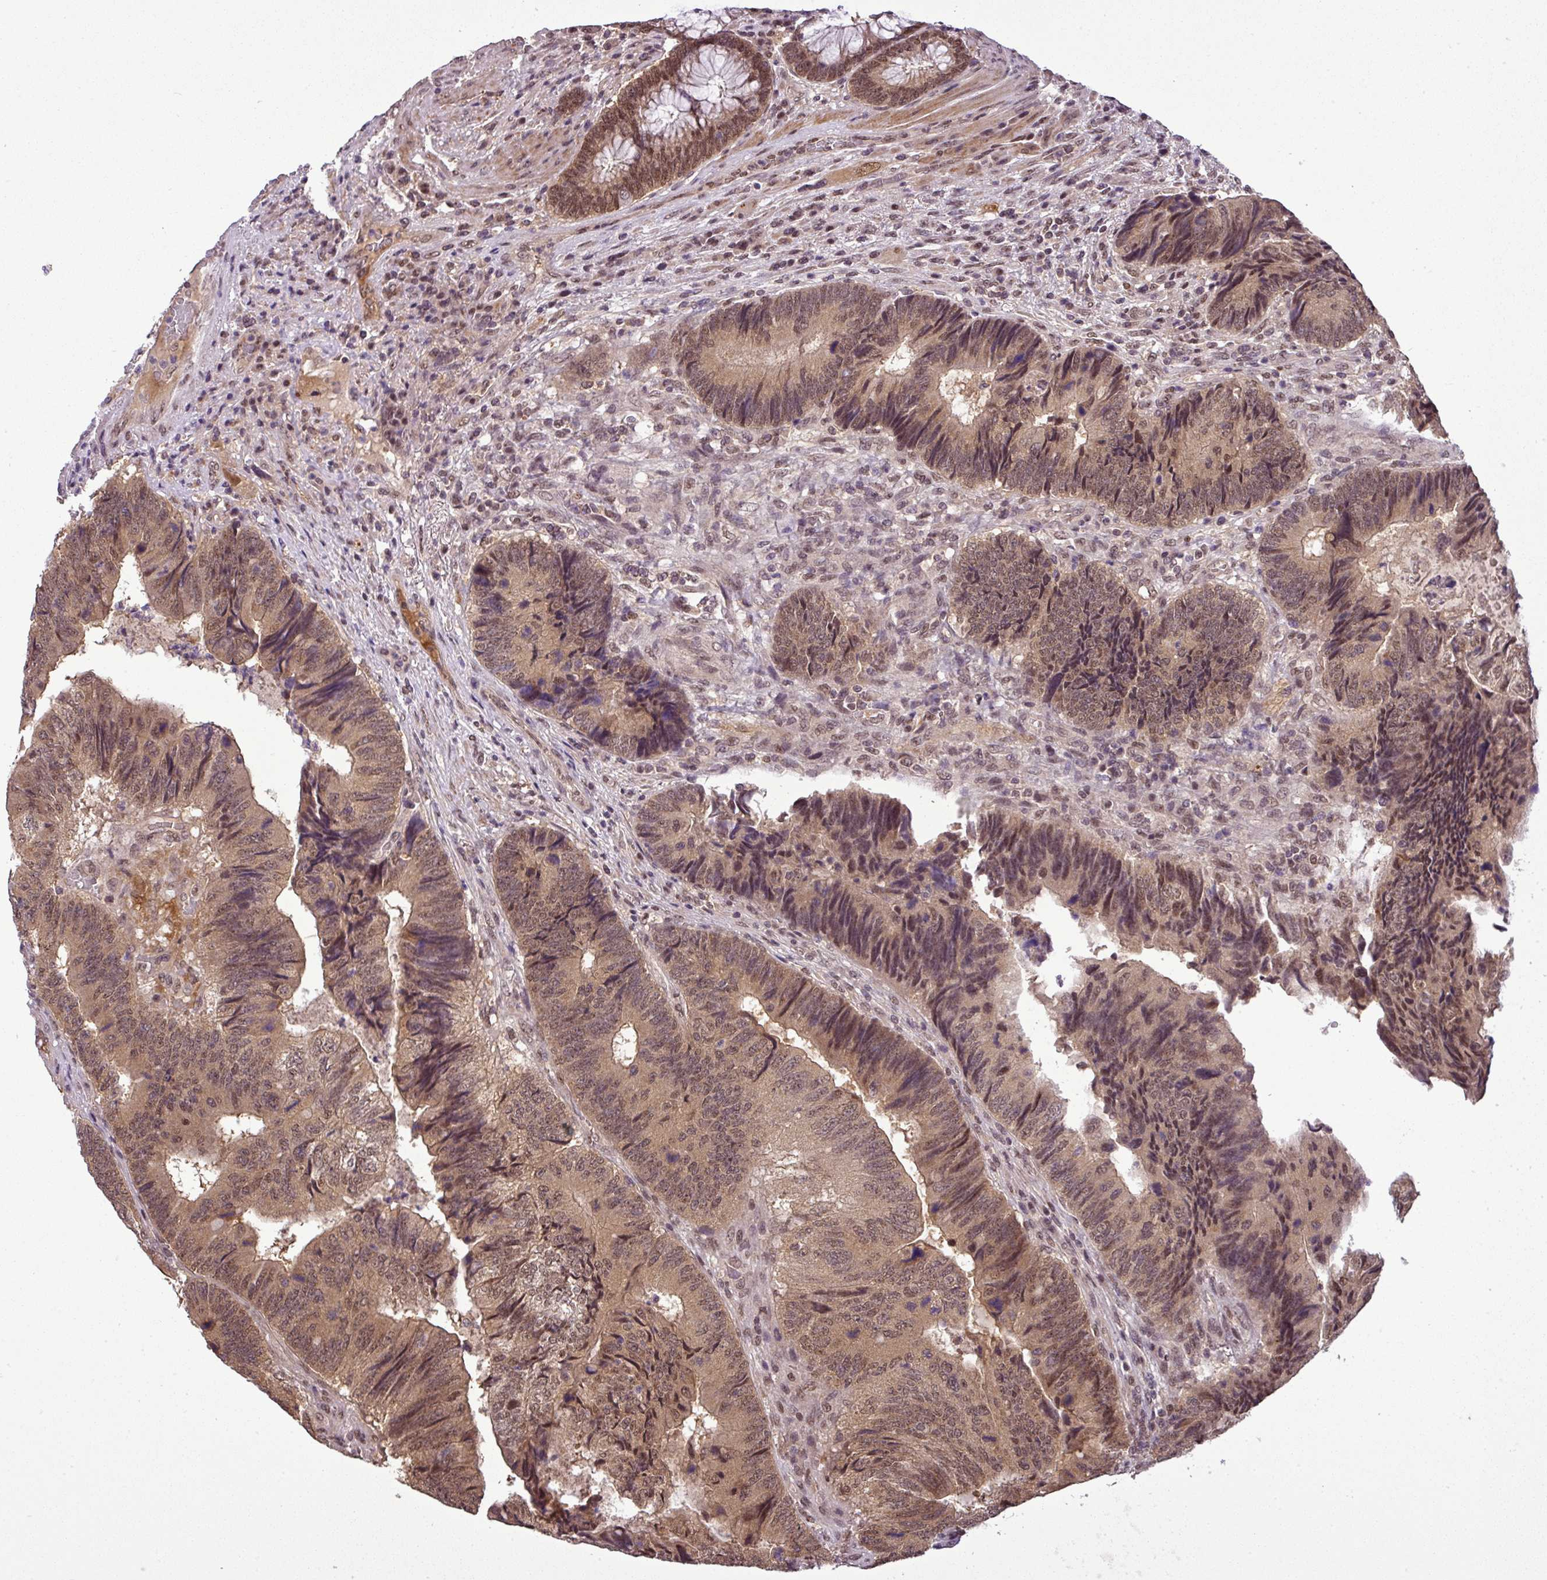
{"staining": {"intensity": "moderate", "quantity": ">75%", "location": "cytoplasmic/membranous,nuclear"}, "tissue": "colorectal cancer", "cell_type": "Tumor cells", "image_type": "cancer", "snomed": [{"axis": "morphology", "description": "Adenocarcinoma, NOS"}, {"axis": "topography", "description": "Colon"}], "caption": "Moderate cytoplasmic/membranous and nuclear protein expression is seen in approximately >75% of tumor cells in adenocarcinoma (colorectal).", "gene": "MFHAS1", "patient": {"sex": "female", "age": 67}}